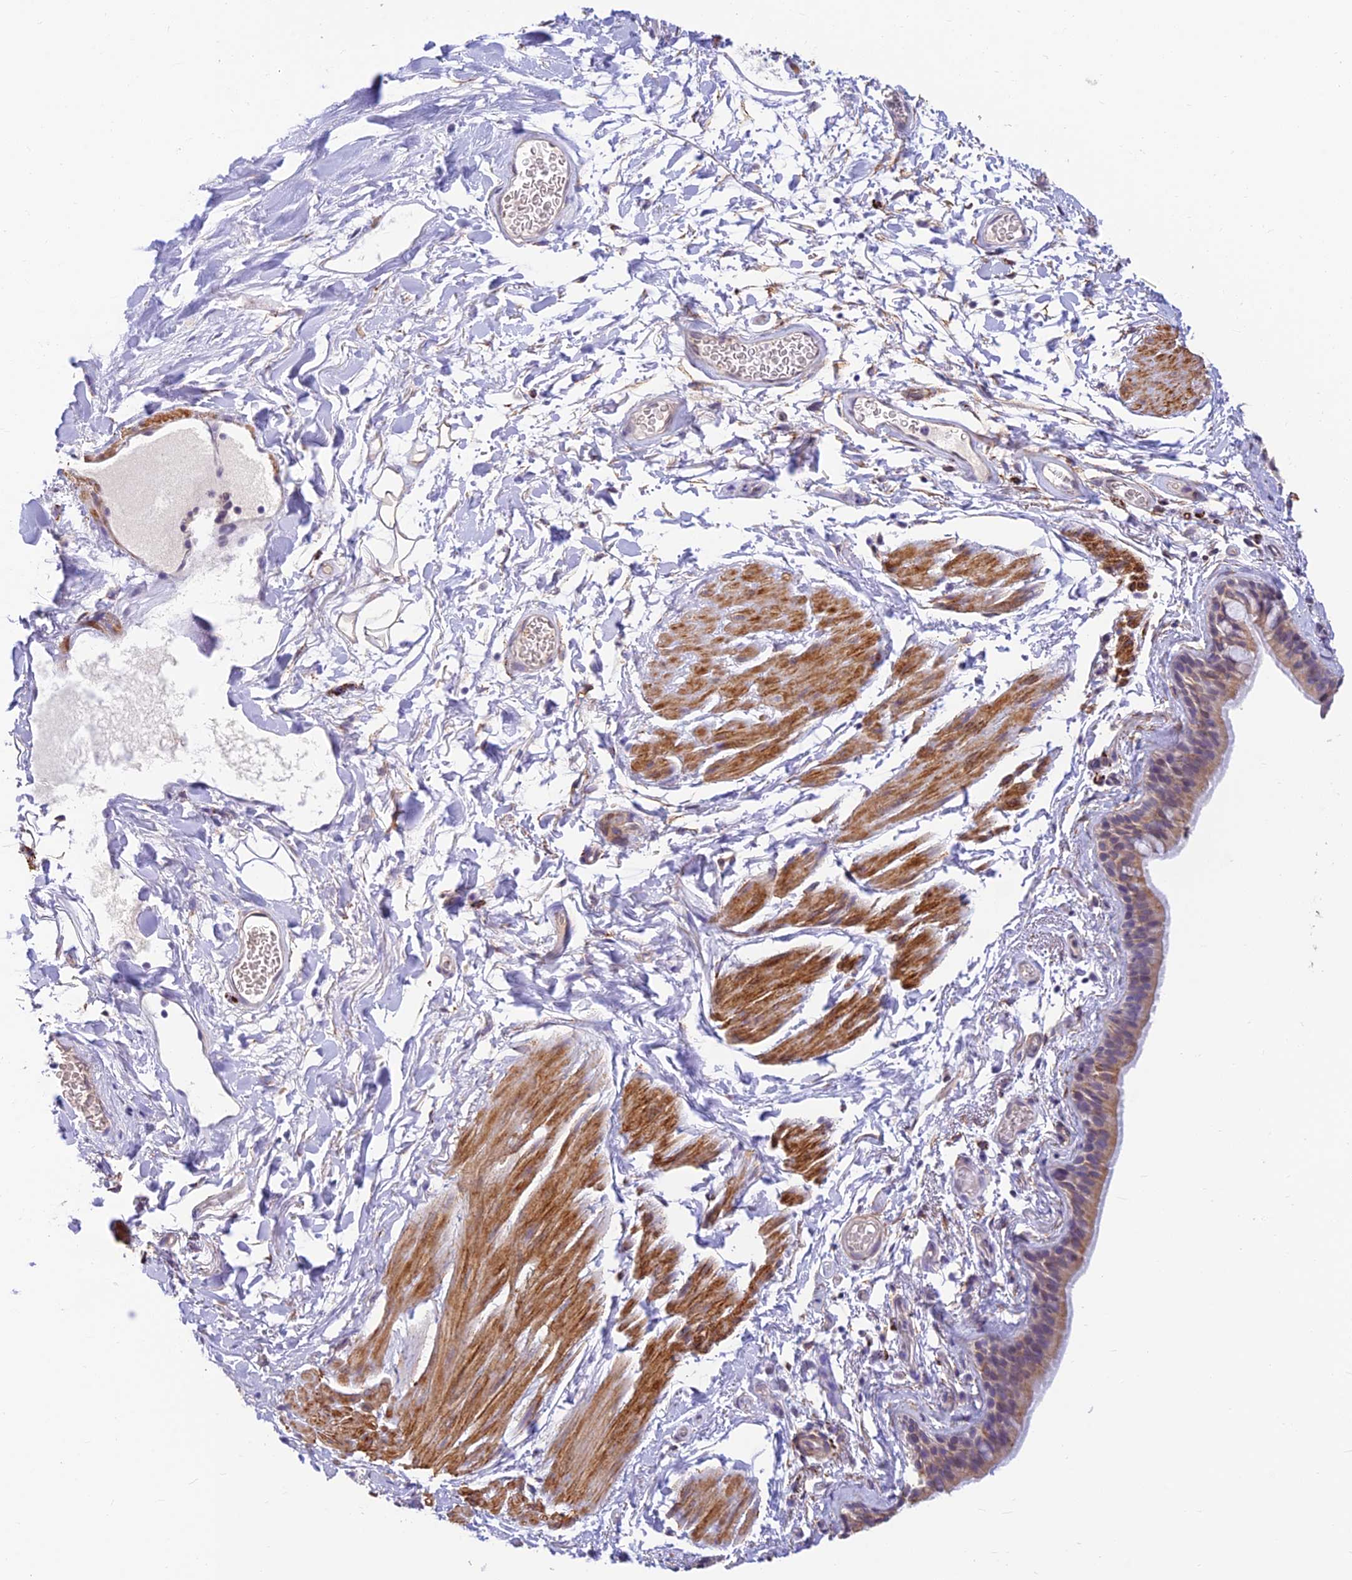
{"staining": {"intensity": "weak", "quantity": ">75%", "location": "cytoplasmic/membranous"}, "tissue": "bronchus", "cell_type": "Respiratory epithelial cells", "image_type": "normal", "snomed": [{"axis": "morphology", "description": "Normal tissue, NOS"}, {"axis": "topography", "description": "Cartilage tissue"}], "caption": "An immunohistochemistry (IHC) histopathology image of normal tissue is shown. Protein staining in brown shows weak cytoplasmic/membranous positivity in bronchus within respiratory epithelial cells.", "gene": "ALDH1L2", "patient": {"sex": "male", "age": 63}}